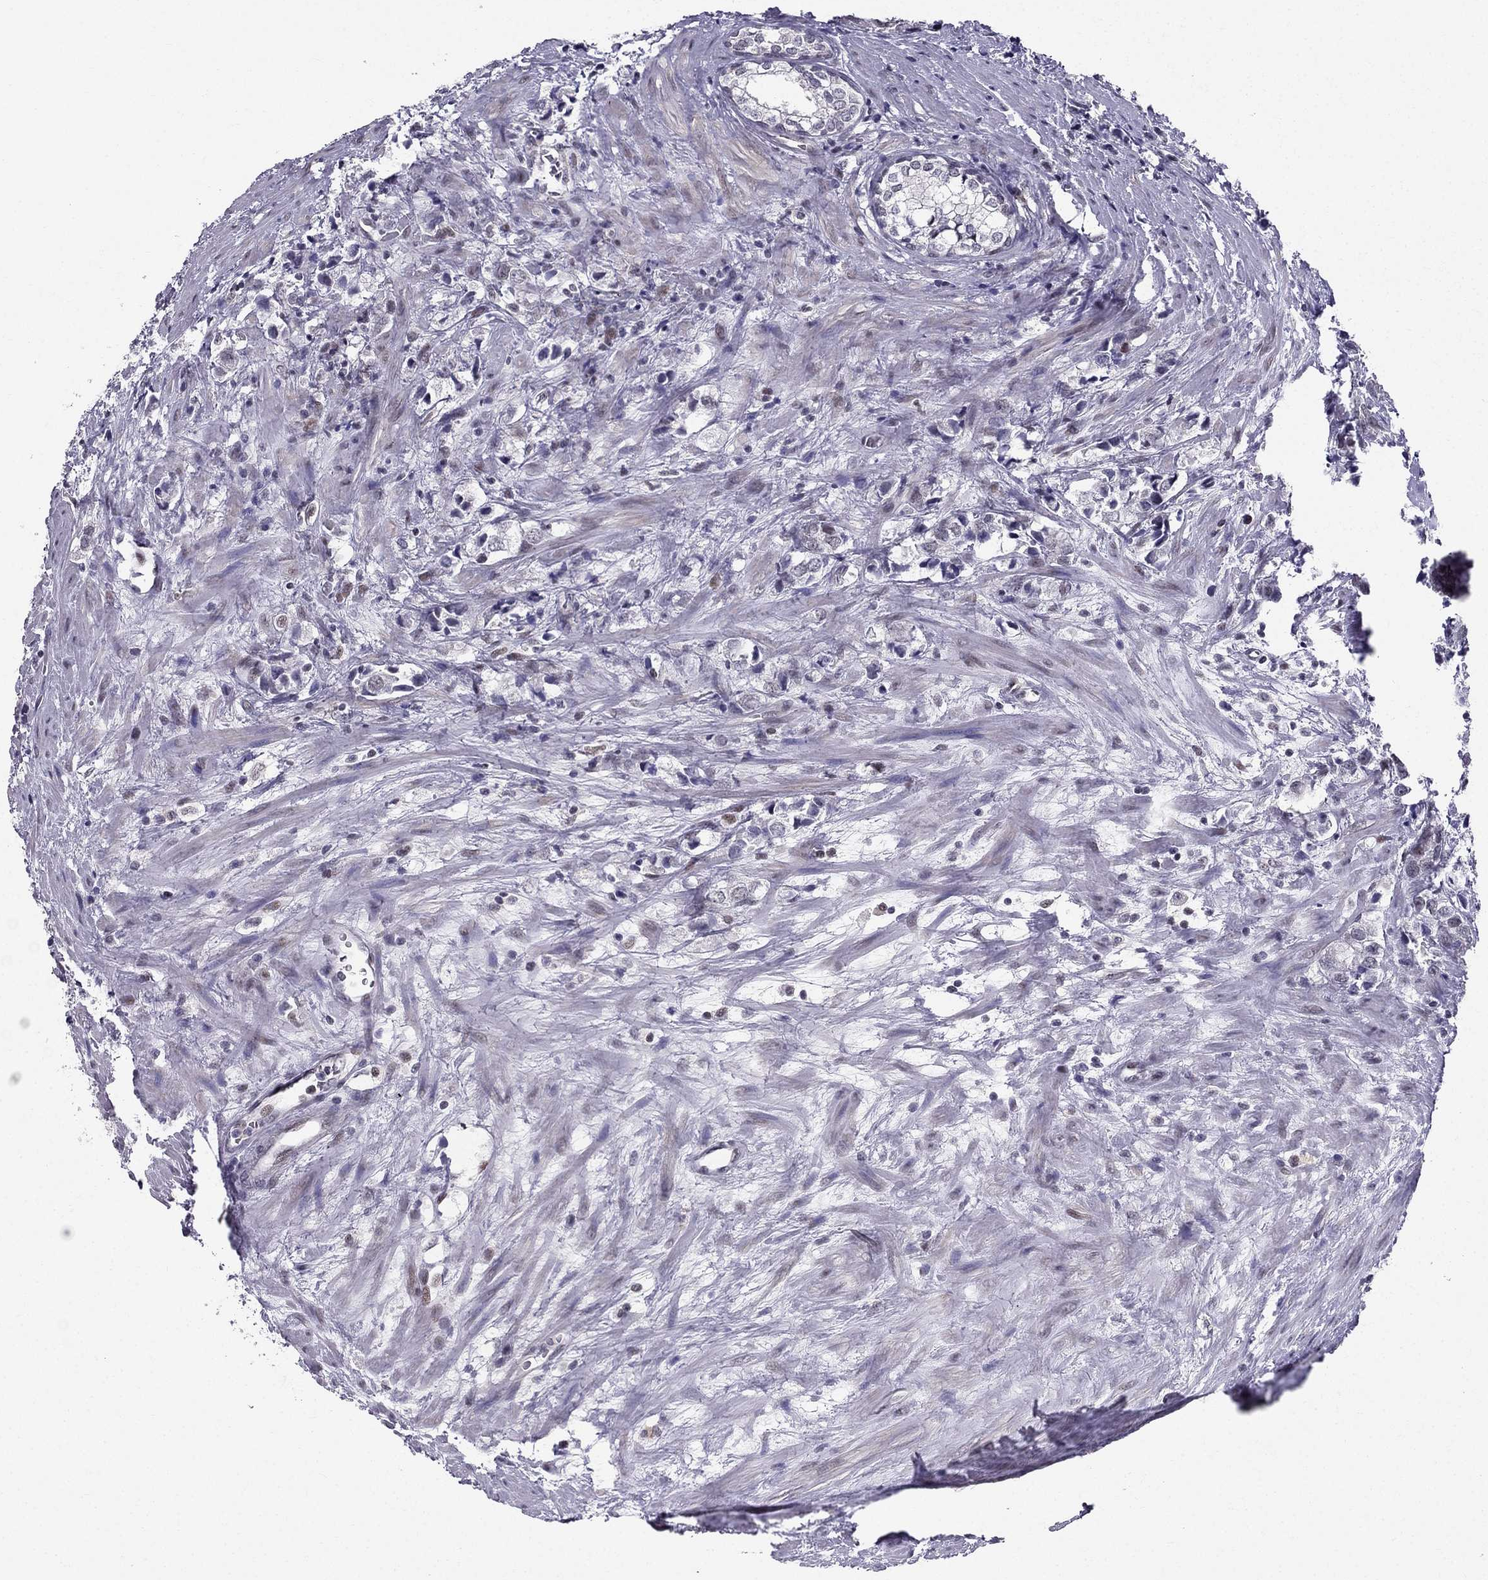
{"staining": {"intensity": "negative", "quantity": "none", "location": "none"}, "tissue": "prostate cancer", "cell_type": "Tumor cells", "image_type": "cancer", "snomed": [{"axis": "morphology", "description": "Adenocarcinoma, NOS"}, {"axis": "topography", "description": "Prostate and seminal vesicle, NOS"}], "caption": "High power microscopy histopathology image of an immunohistochemistry (IHC) photomicrograph of adenocarcinoma (prostate), revealing no significant staining in tumor cells.", "gene": "RPRD2", "patient": {"sex": "male", "age": 63}}